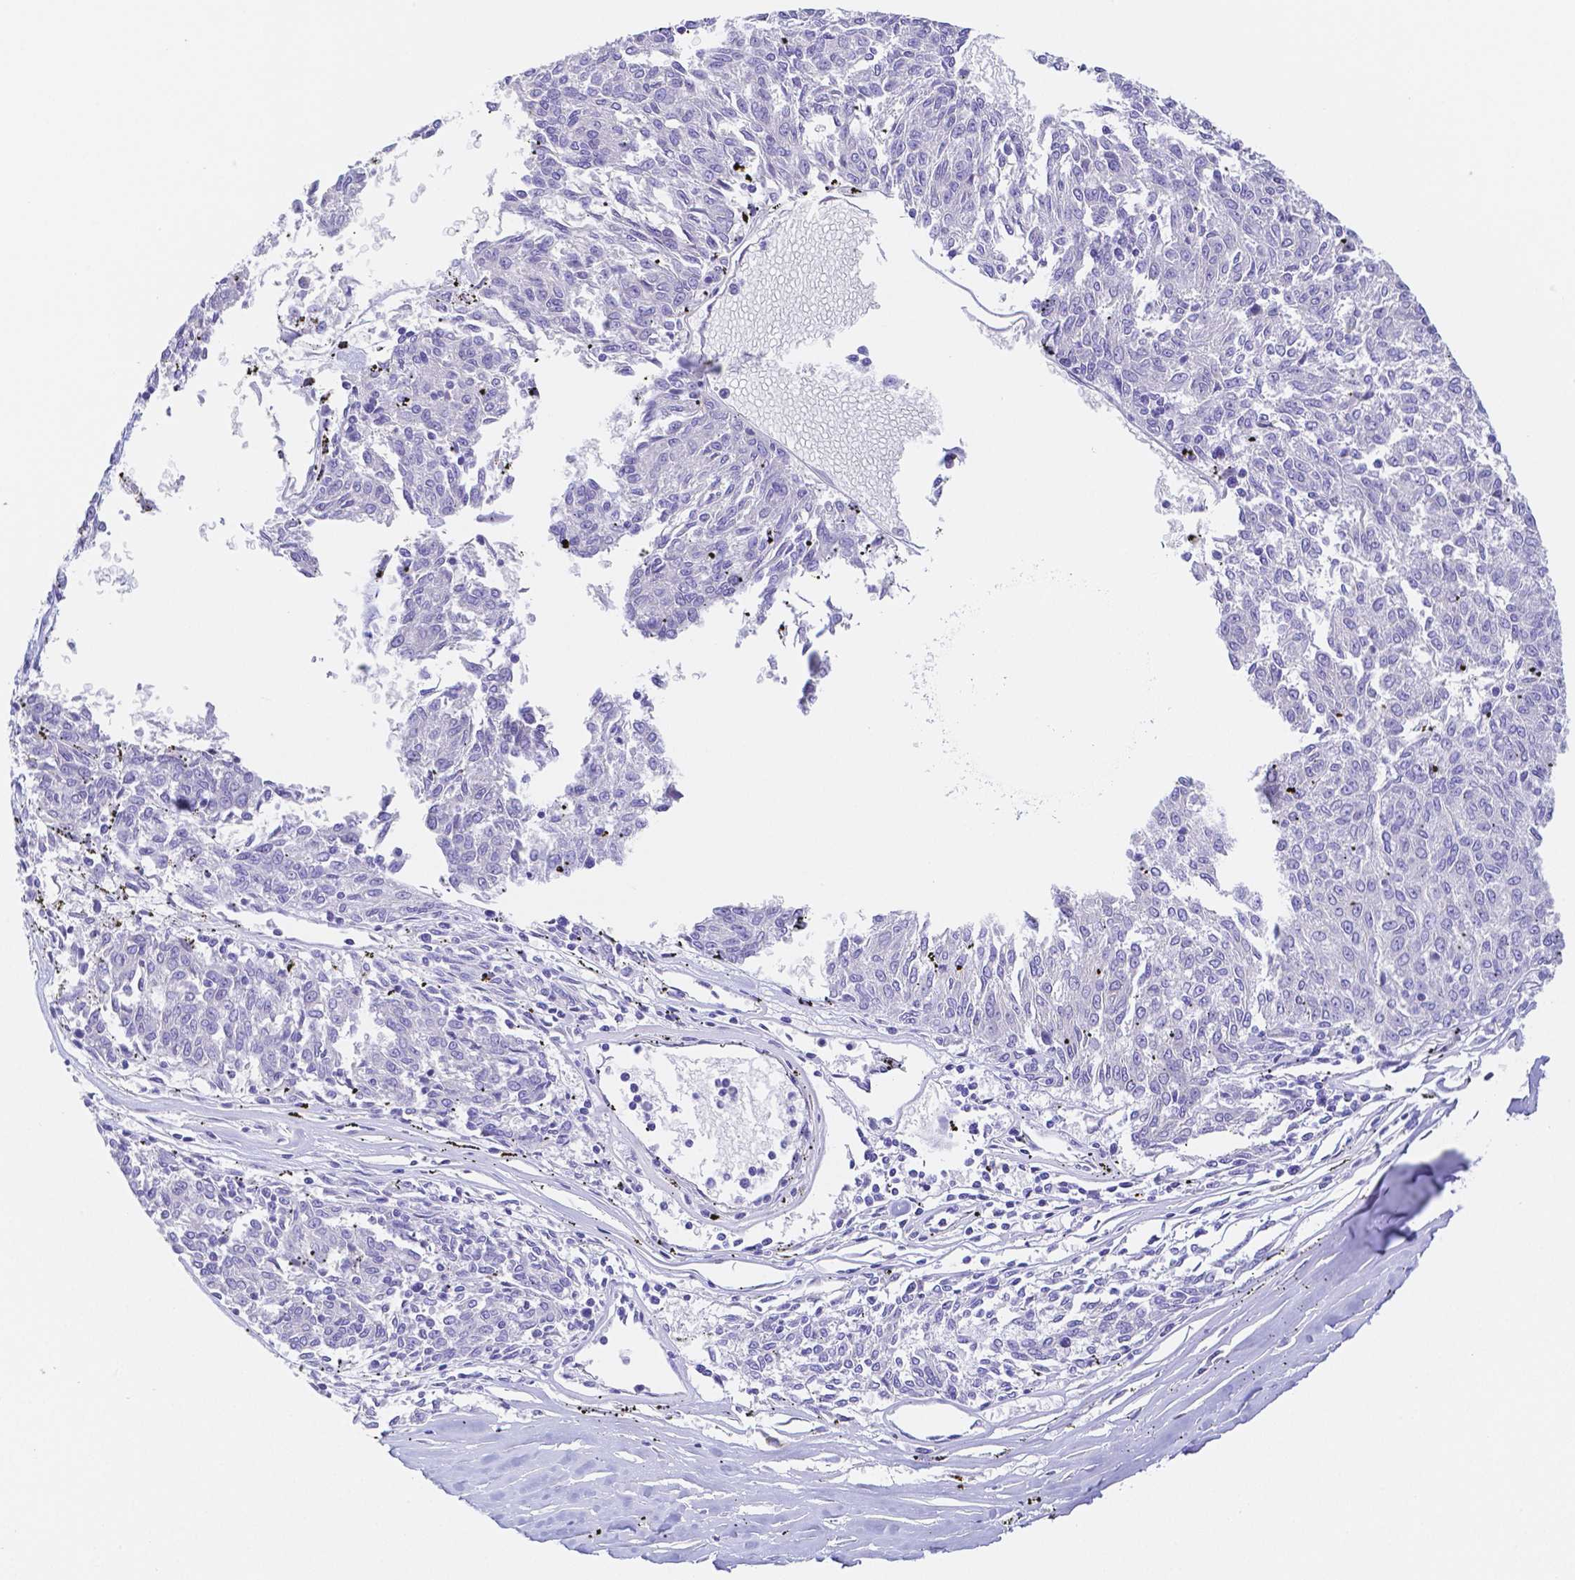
{"staining": {"intensity": "negative", "quantity": "none", "location": "none"}, "tissue": "melanoma", "cell_type": "Tumor cells", "image_type": "cancer", "snomed": [{"axis": "morphology", "description": "Malignant melanoma, NOS"}, {"axis": "topography", "description": "Skin"}], "caption": "The image demonstrates no significant expression in tumor cells of melanoma.", "gene": "ZG16B", "patient": {"sex": "female", "age": 72}}